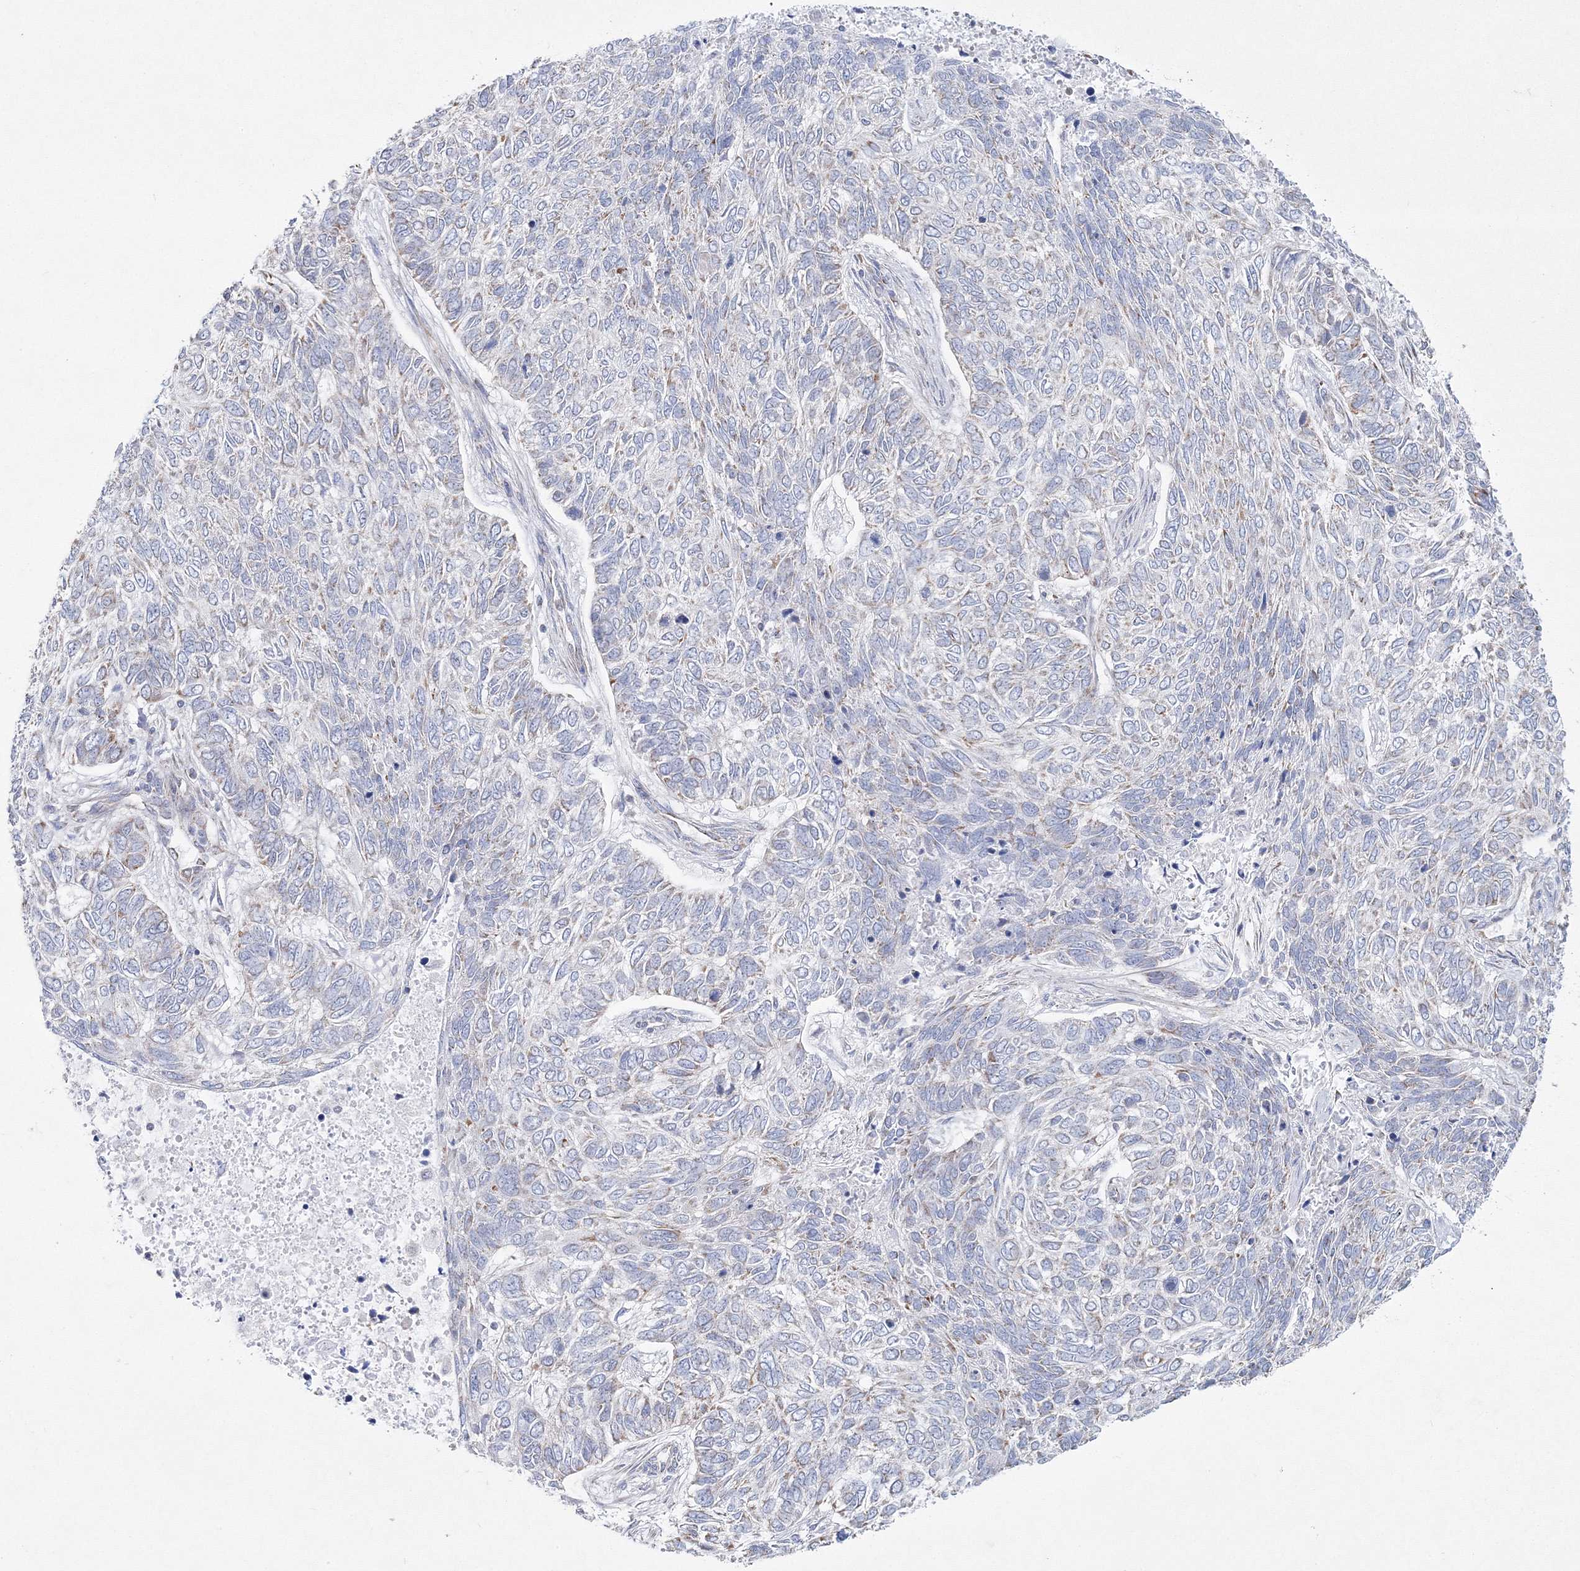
{"staining": {"intensity": "moderate", "quantity": "<25%", "location": "cytoplasmic/membranous"}, "tissue": "skin cancer", "cell_type": "Tumor cells", "image_type": "cancer", "snomed": [{"axis": "morphology", "description": "Basal cell carcinoma"}, {"axis": "topography", "description": "Skin"}], "caption": "There is low levels of moderate cytoplasmic/membranous positivity in tumor cells of skin cancer (basal cell carcinoma), as demonstrated by immunohistochemical staining (brown color).", "gene": "HIBCH", "patient": {"sex": "female", "age": 65}}